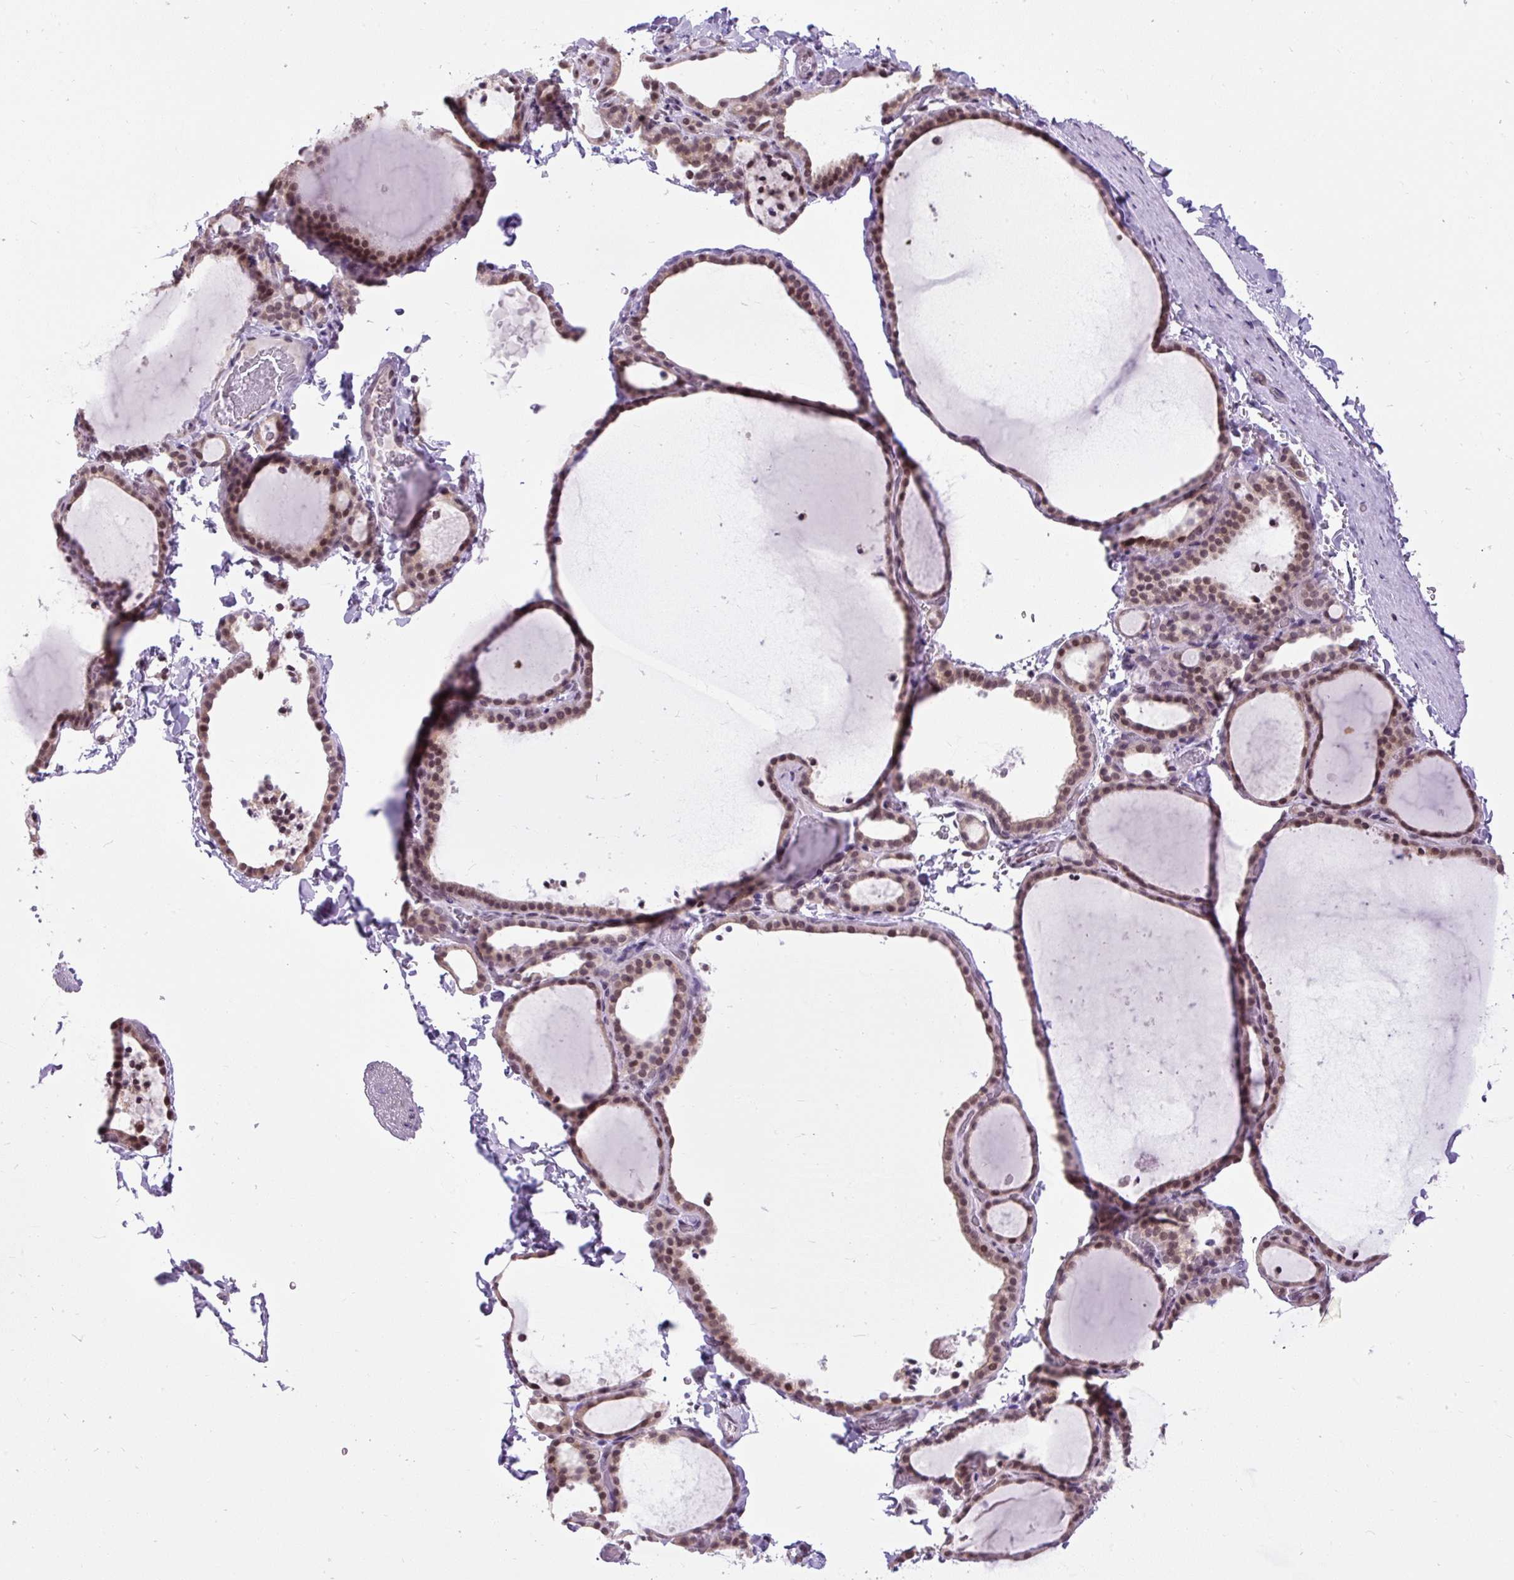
{"staining": {"intensity": "moderate", "quantity": ">75%", "location": "nuclear"}, "tissue": "thyroid gland", "cell_type": "Glandular cells", "image_type": "normal", "snomed": [{"axis": "morphology", "description": "Normal tissue, NOS"}, {"axis": "topography", "description": "Thyroid gland"}], "caption": "Immunohistochemical staining of unremarkable human thyroid gland reveals moderate nuclear protein positivity in about >75% of glandular cells.", "gene": "ZNF672", "patient": {"sex": "female", "age": 22}}